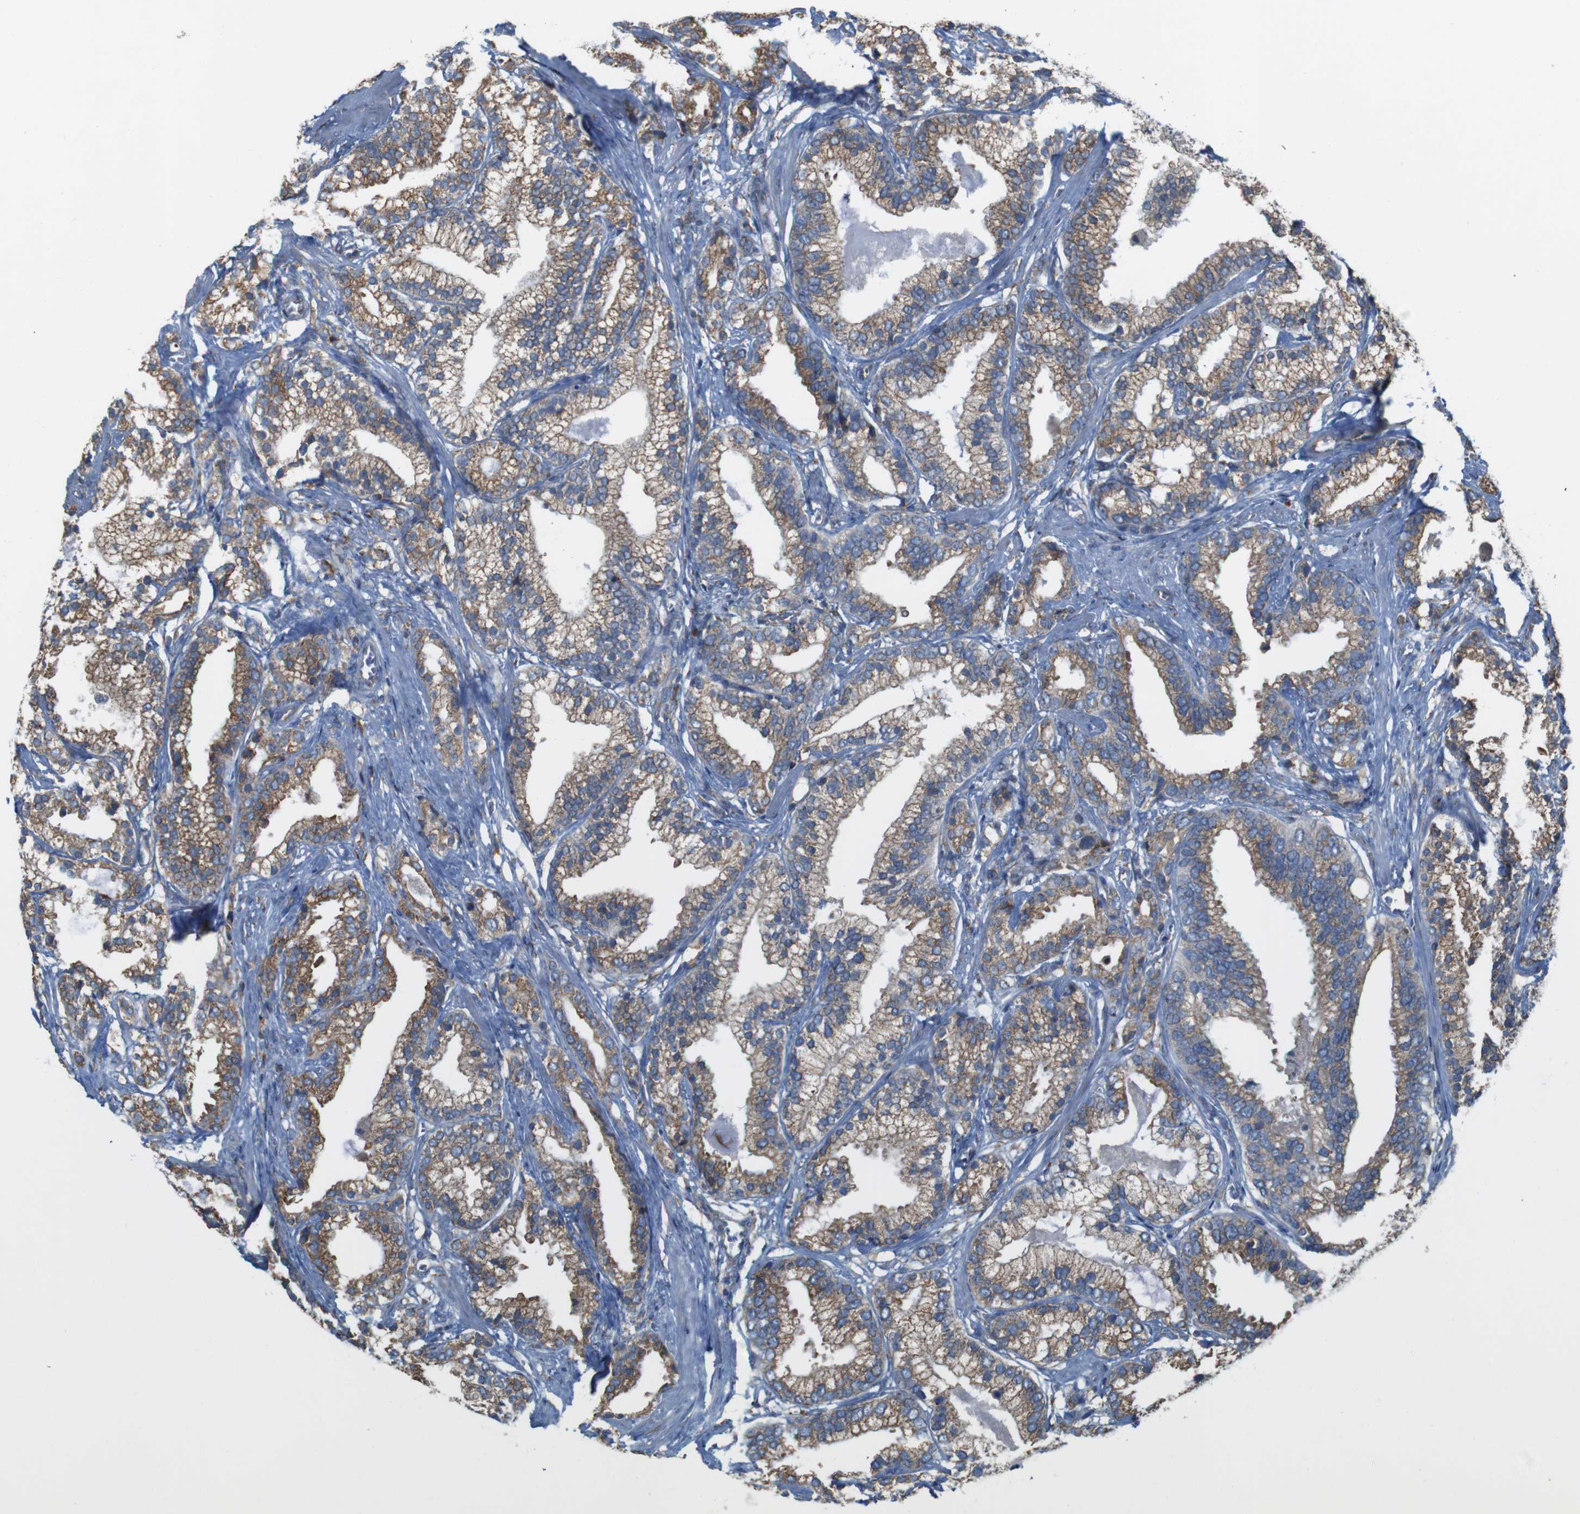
{"staining": {"intensity": "moderate", "quantity": ">75%", "location": "cytoplasmic/membranous"}, "tissue": "prostate cancer", "cell_type": "Tumor cells", "image_type": "cancer", "snomed": [{"axis": "morphology", "description": "Adenocarcinoma, Low grade"}, {"axis": "topography", "description": "Prostate"}], "caption": "Immunohistochemical staining of prostate cancer displays medium levels of moderate cytoplasmic/membranous expression in approximately >75% of tumor cells.", "gene": "UGGT1", "patient": {"sex": "male", "age": 59}}